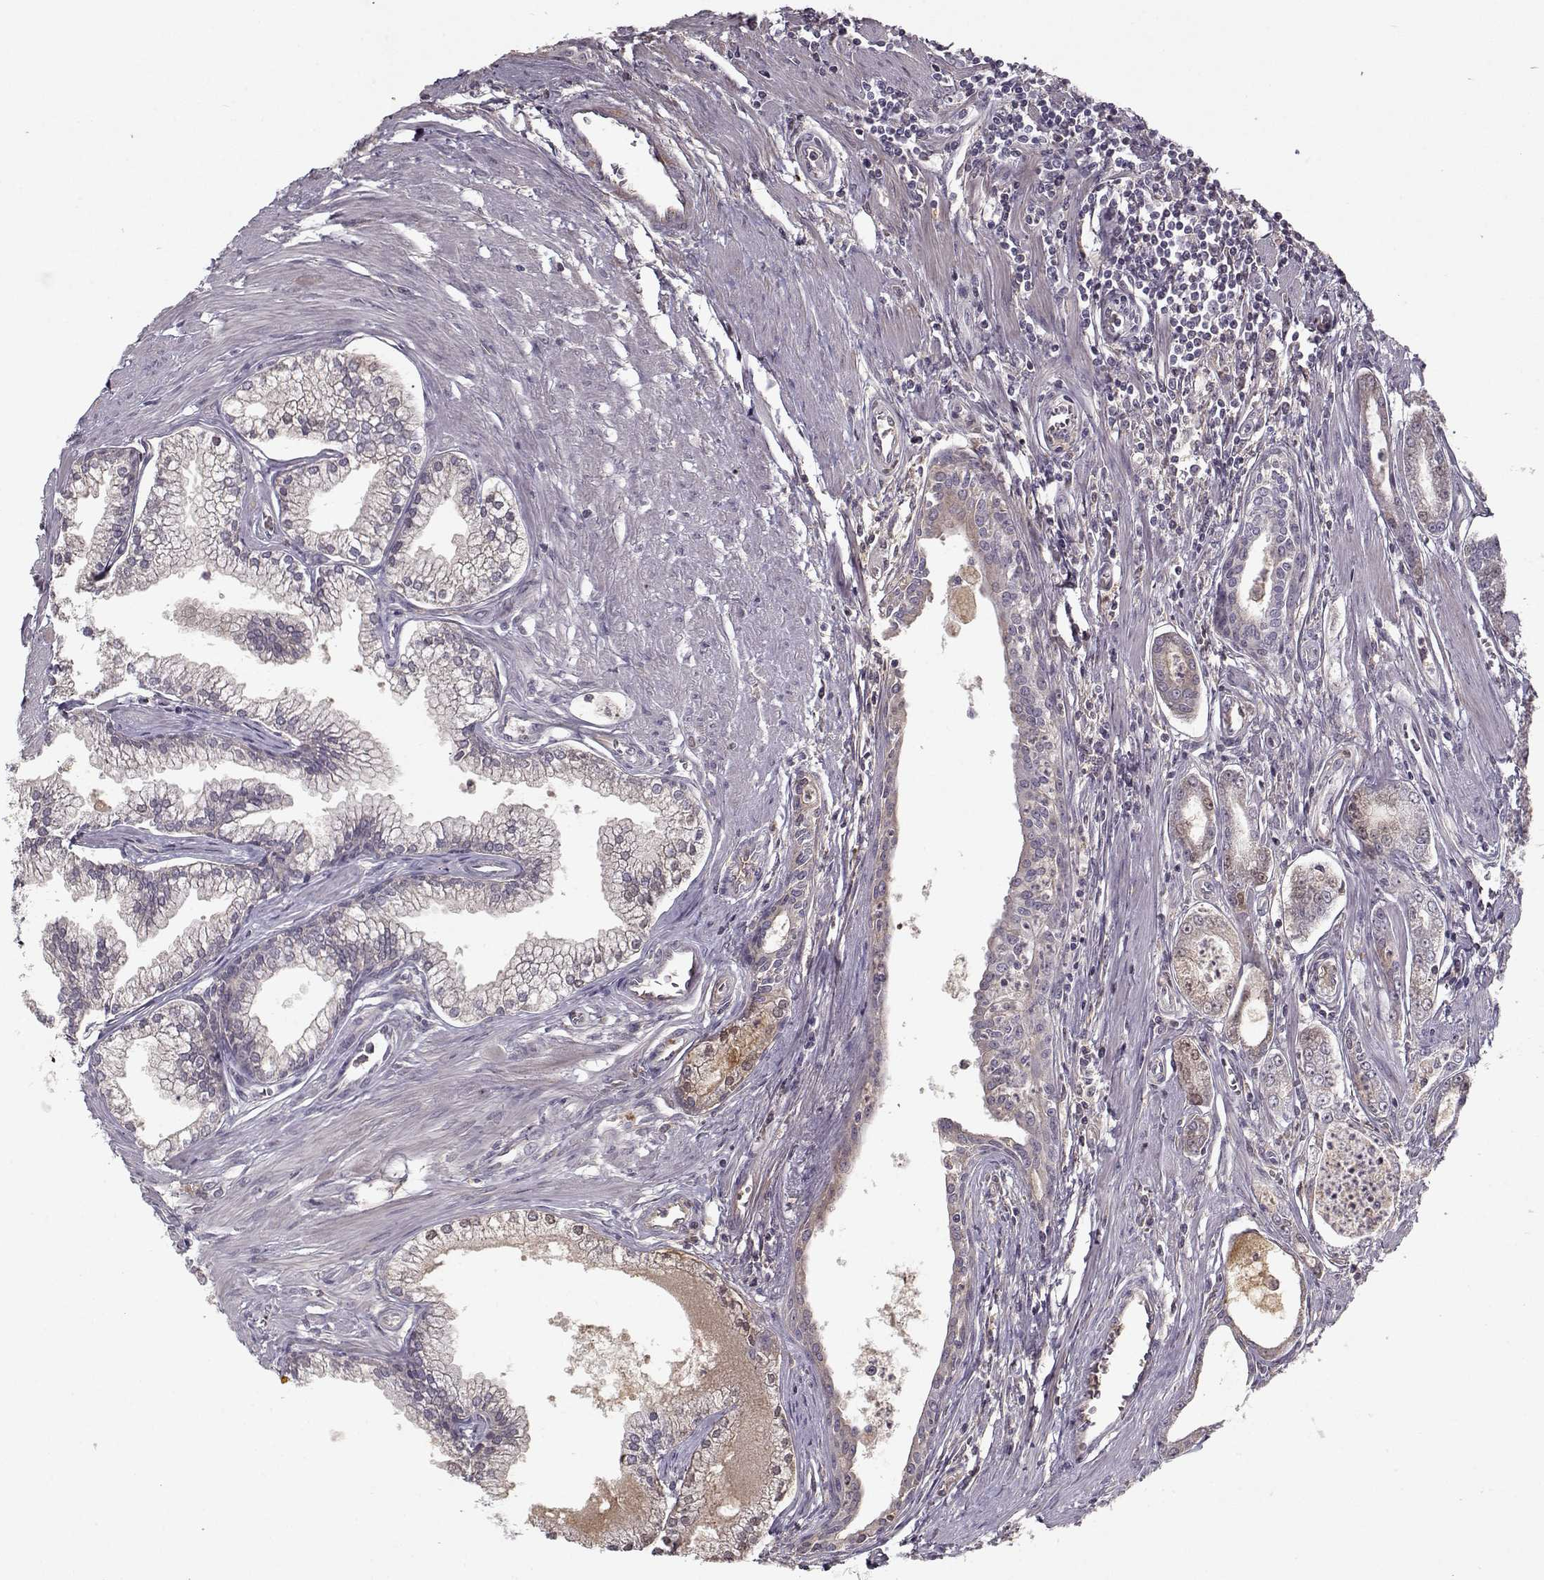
{"staining": {"intensity": "negative", "quantity": "none", "location": "none"}, "tissue": "prostate cancer", "cell_type": "Tumor cells", "image_type": "cancer", "snomed": [{"axis": "morphology", "description": "Adenocarcinoma, NOS"}, {"axis": "topography", "description": "Prostate"}], "caption": "IHC of prostate cancer demonstrates no staining in tumor cells.", "gene": "AFM", "patient": {"sex": "male", "age": 71}}